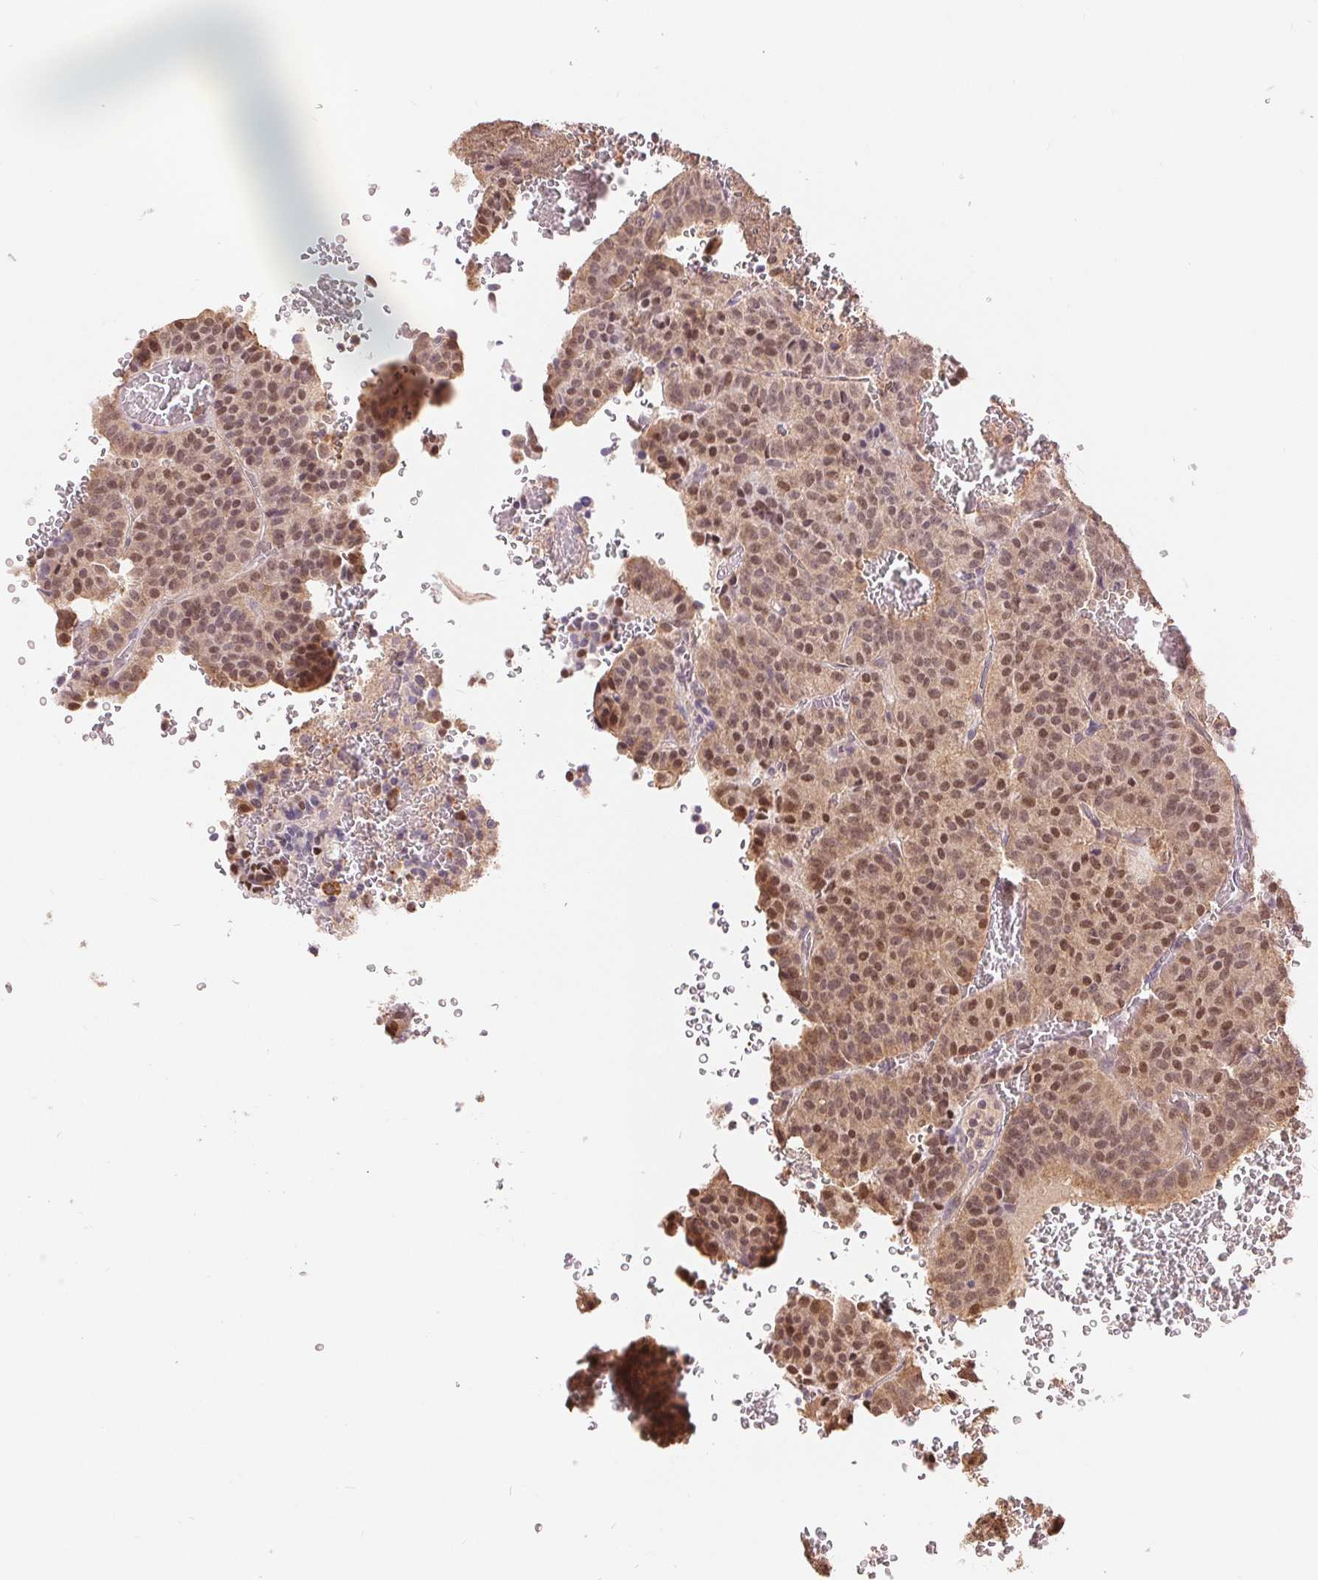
{"staining": {"intensity": "moderate", "quantity": ">75%", "location": "nuclear"}, "tissue": "carcinoid", "cell_type": "Tumor cells", "image_type": "cancer", "snomed": [{"axis": "morphology", "description": "Carcinoid, malignant, NOS"}, {"axis": "topography", "description": "Lung"}], "caption": "A histopathology image showing moderate nuclear staining in approximately >75% of tumor cells in carcinoid, as visualized by brown immunohistochemical staining.", "gene": "TMEM273", "patient": {"sex": "male", "age": 70}}